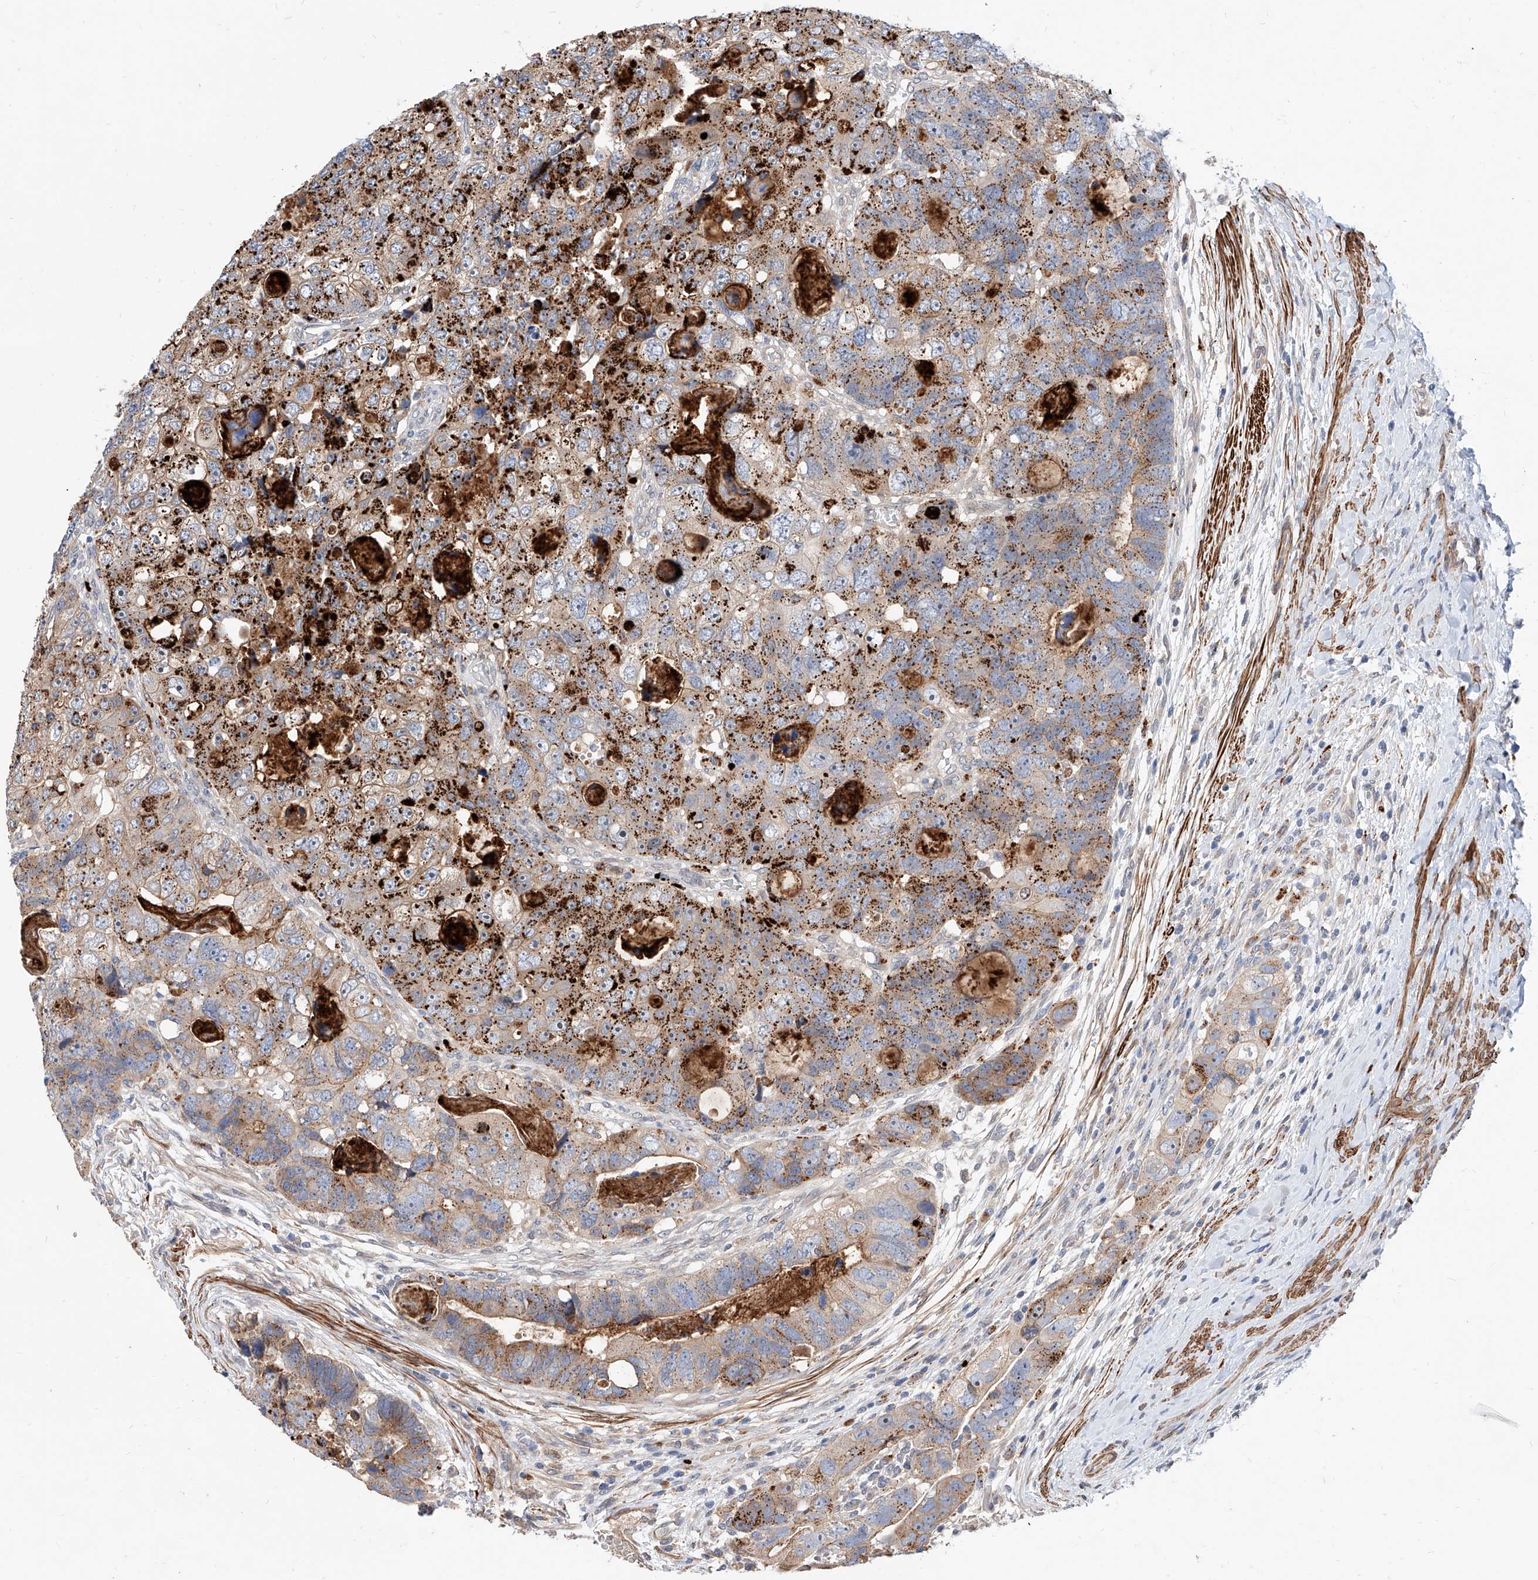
{"staining": {"intensity": "moderate", "quantity": ">75%", "location": "cytoplasmic/membranous"}, "tissue": "colorectal cancer", "cell_type": "Tumor cells", "image_type": "cancer", "snomed": [{"axis": "morphology", "description": "Adenocarcinoma, NOS"}, {"axis": "topography", "description": "Rectum"}], "caption": "Immunohistochemical staining of adenocarcinoma (colorectal) demonstrates medium levels of moderate cytoplasmic/membranous staining in about >75% of tumor cells.", "gene": "MAGEE2", "patient": {"sex": "male", "age": 59}}